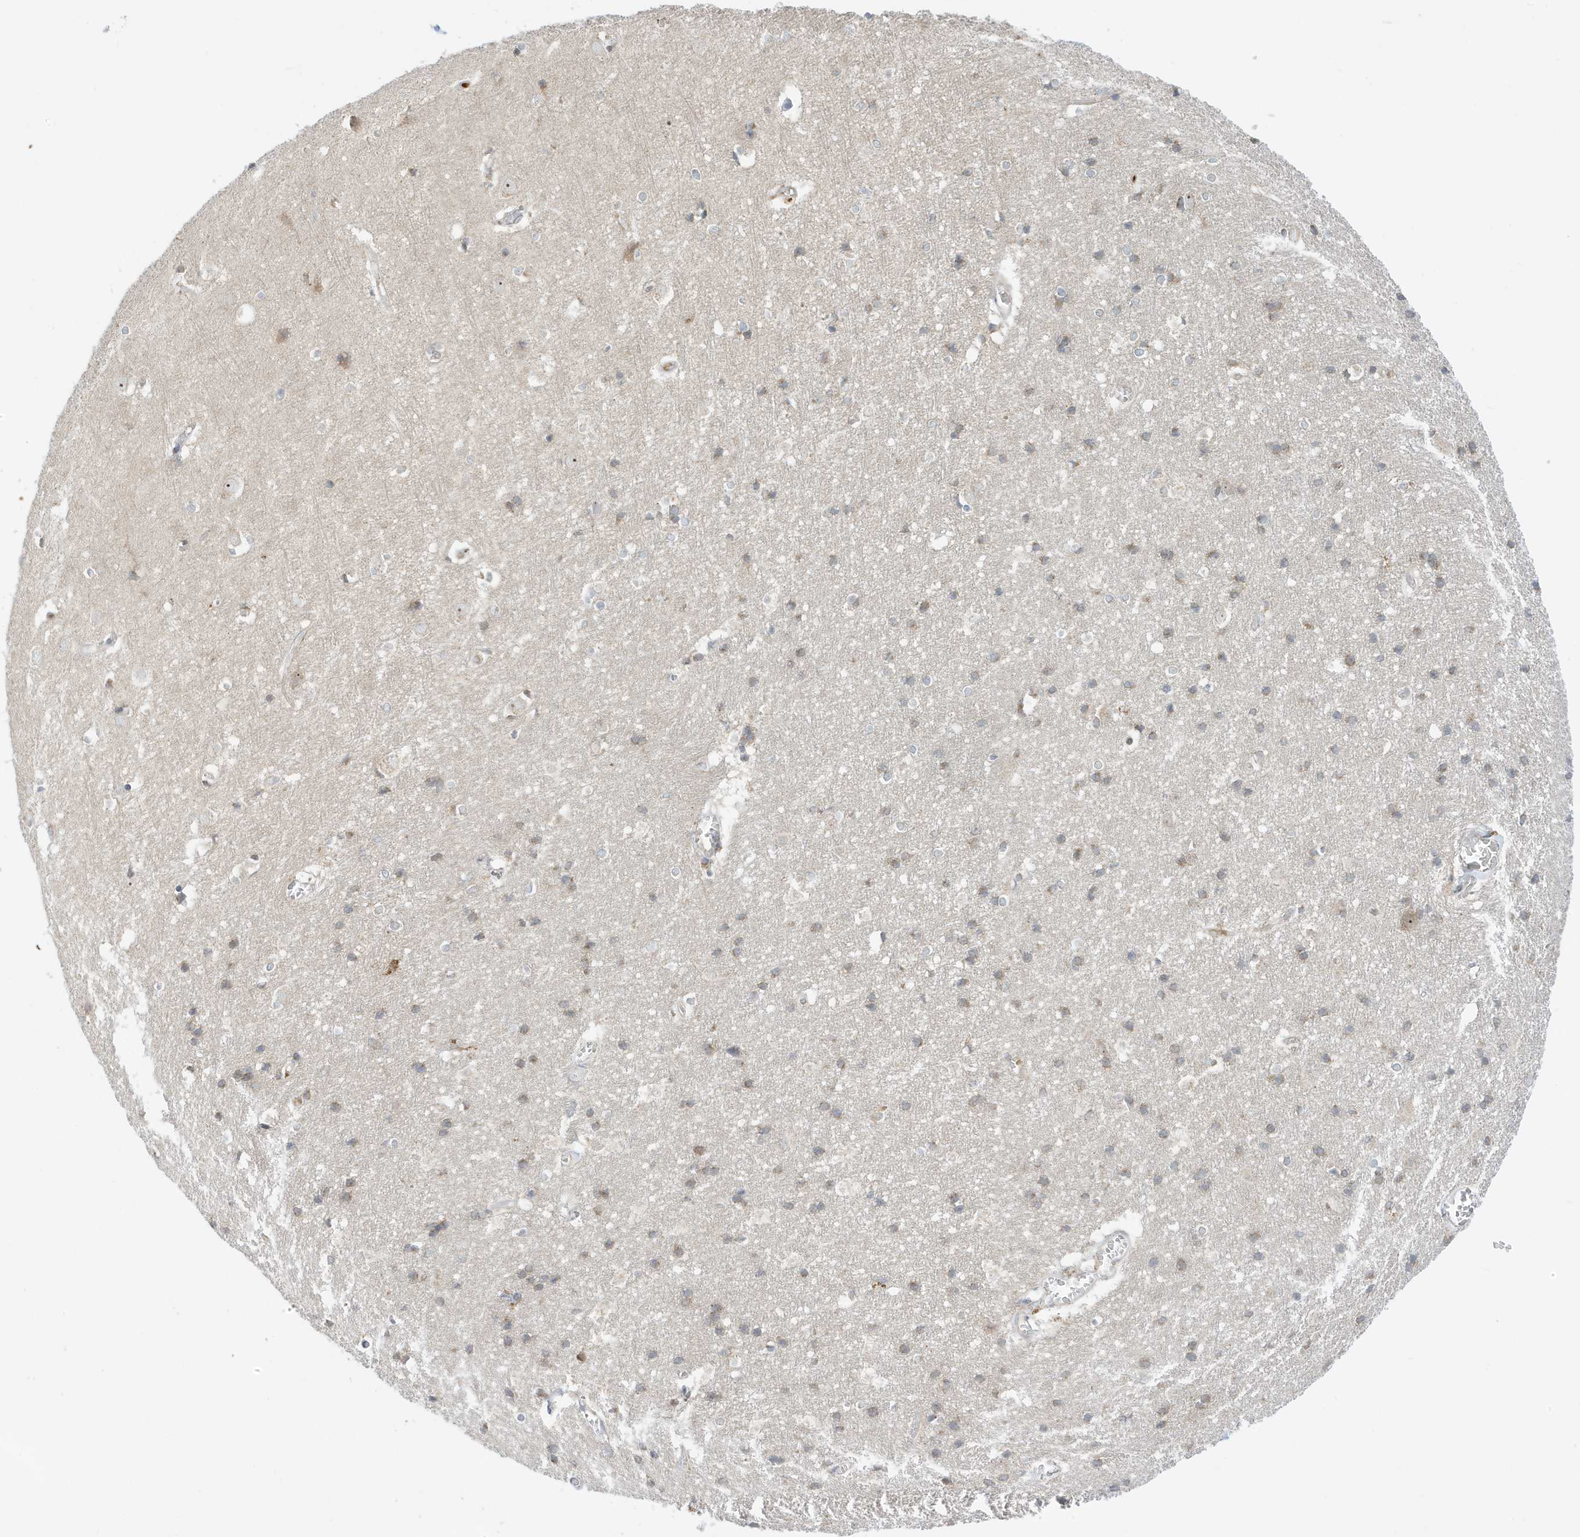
{"staining": {"intensity": "negative", "quantity": "none", "location": "none"}, "tissue": "cerebral cortex", "cell_type": "Endothelial cells", "image_type": "normal", "snomed": [{"axis": "morphology", "description": "Normal tissue, NOS"}, {"axis": "topography", "description": "Cerebral cortex"}], "caption": "A micrograph of human cerebral cortex is negative for staining in endothelial cells. (Stains: DAB immunohistochemistry (IHC) with hematoxylin counter stain, Microscopy: brightfield microscopy at high magnification).", "gene": "NPPC", "patient": {"sex": "male", "age": 54}}